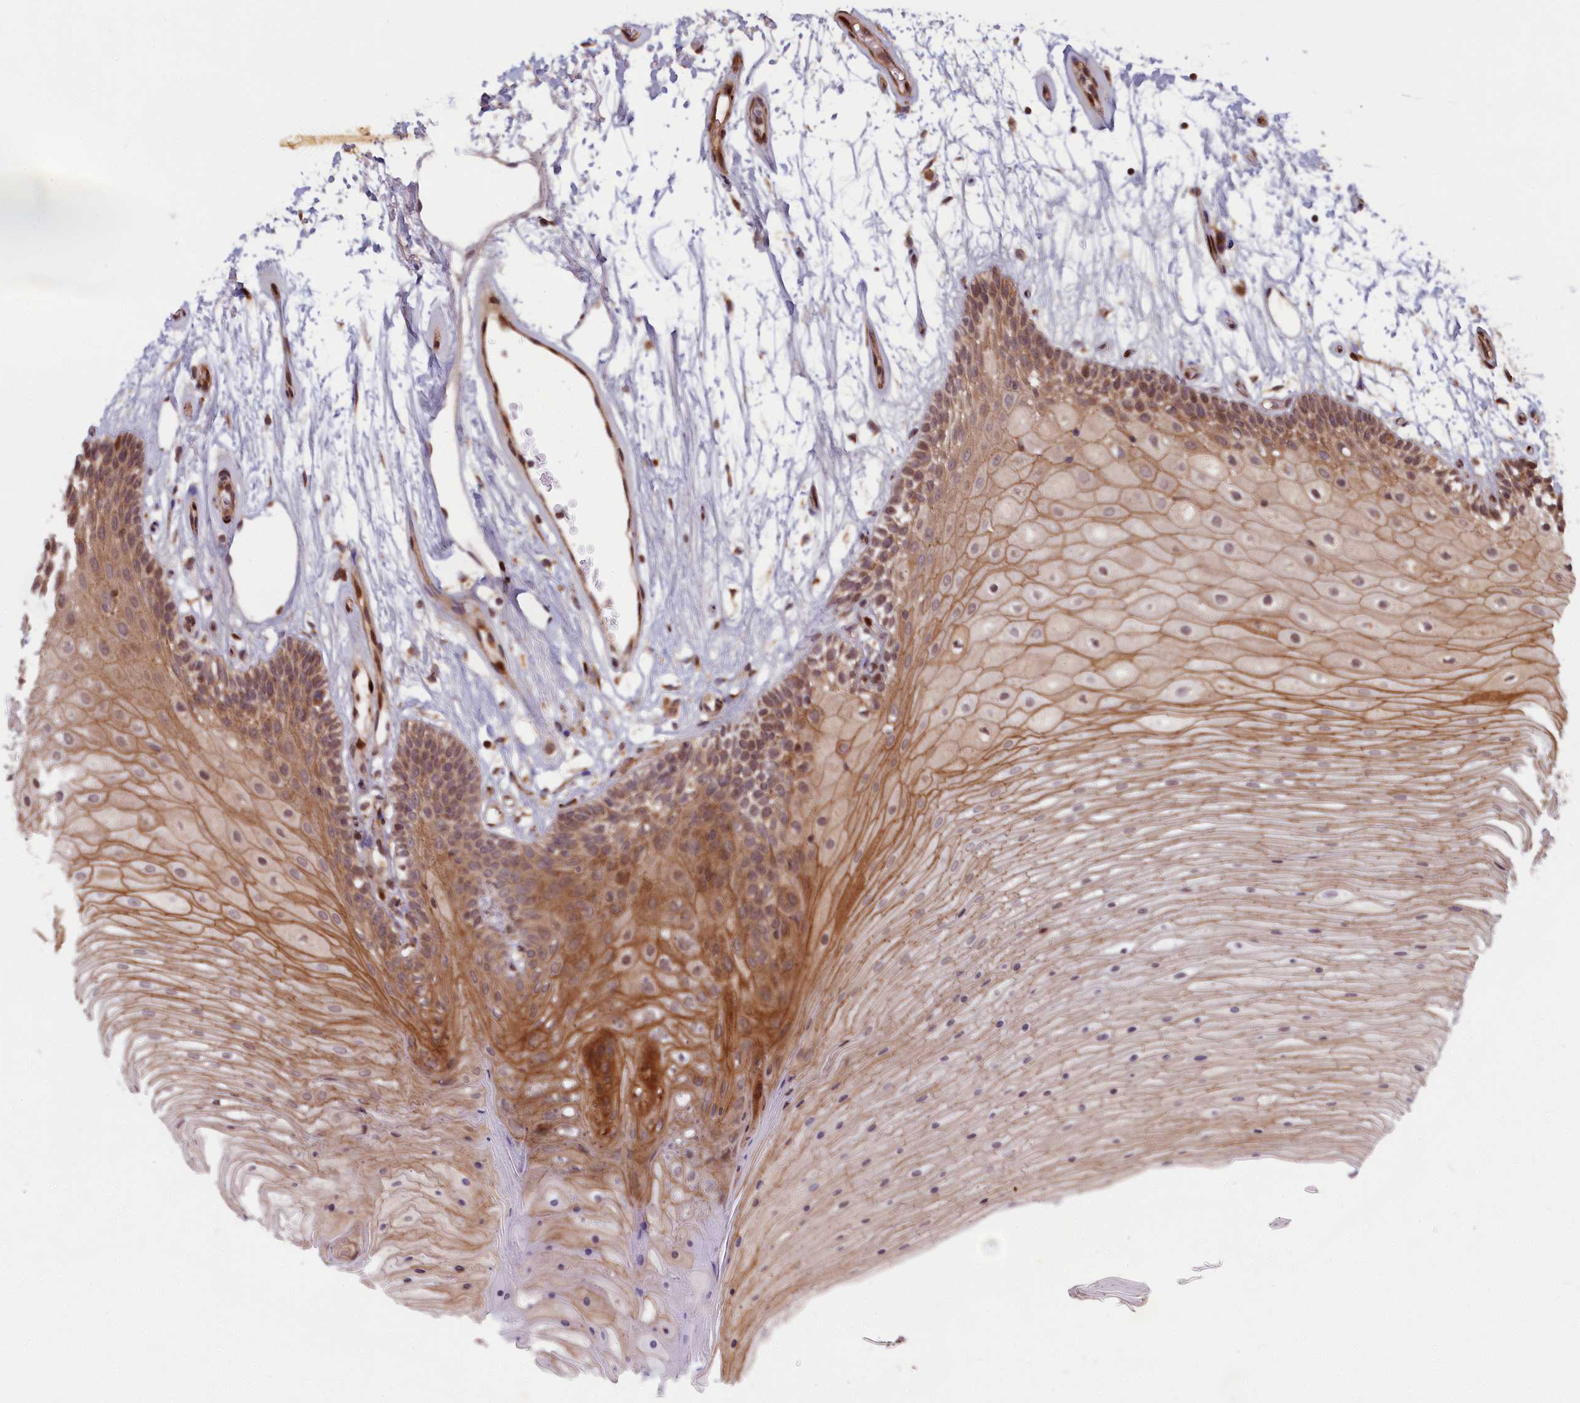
{"staining": {"intensity": "moderate", "quantity": ">75%", "location": "cytoplasmic/membranous"}, "tissue": "oral mucosa", "cell_type": "Squamous epithelial cells", "image_type": "normal", "snomed": [{"axis": "morphology", "description": "Normal tissue, NOS"}, {"axis": "topography", "description": "Oral tissue"}], "caption": "Immunohistochemistry (IHC) staining of normal oral mucosa, which exhibits medium levels of moderate cytoplasmic/membranous expression in about >75% of squamous epithelial cells indicating moderate cytoplasmic/membranous protein positivity. The staining was performed using DAB (brown) for protein detection and nuclei were counterstained in hematoxylin (blue).", "gene": "PLA2G10", "patient": {"sex": "female", "age": 80}}